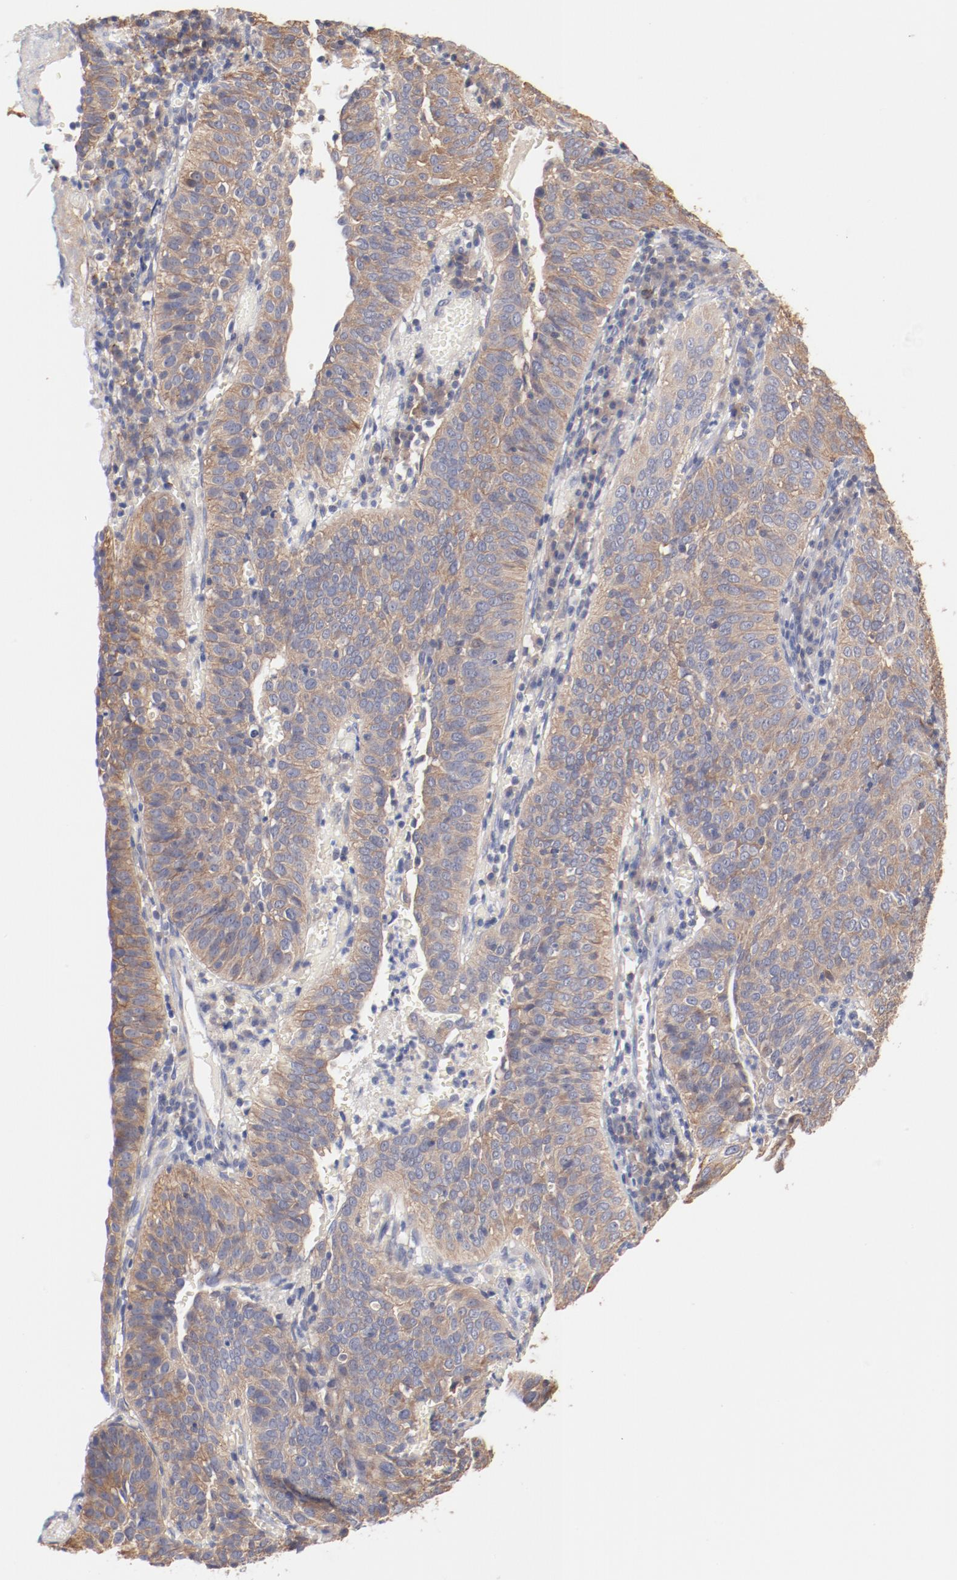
{"staining": {"intensity": "moderate", "quantity": ">75%", "location": "cytoplasmic/membranous"}, "tissue": "cervical cancer", "cell_type": "Tumor cells", "image_type": "cancer", "snomed": [{"axis": "morphology", "description": "Squamous cell carcinoma, NOS"}, {"axis": "topography", "description": "Cervix"}], "caption": "Protein staining of cervical cancer (squamous cell carcinoma) tissue demonstrates moderate cytoplasmic/membranous positivity in about >75% of tumor cells.", "gene": "SETD3", "patient": {"sex": "female", "age": 39}}